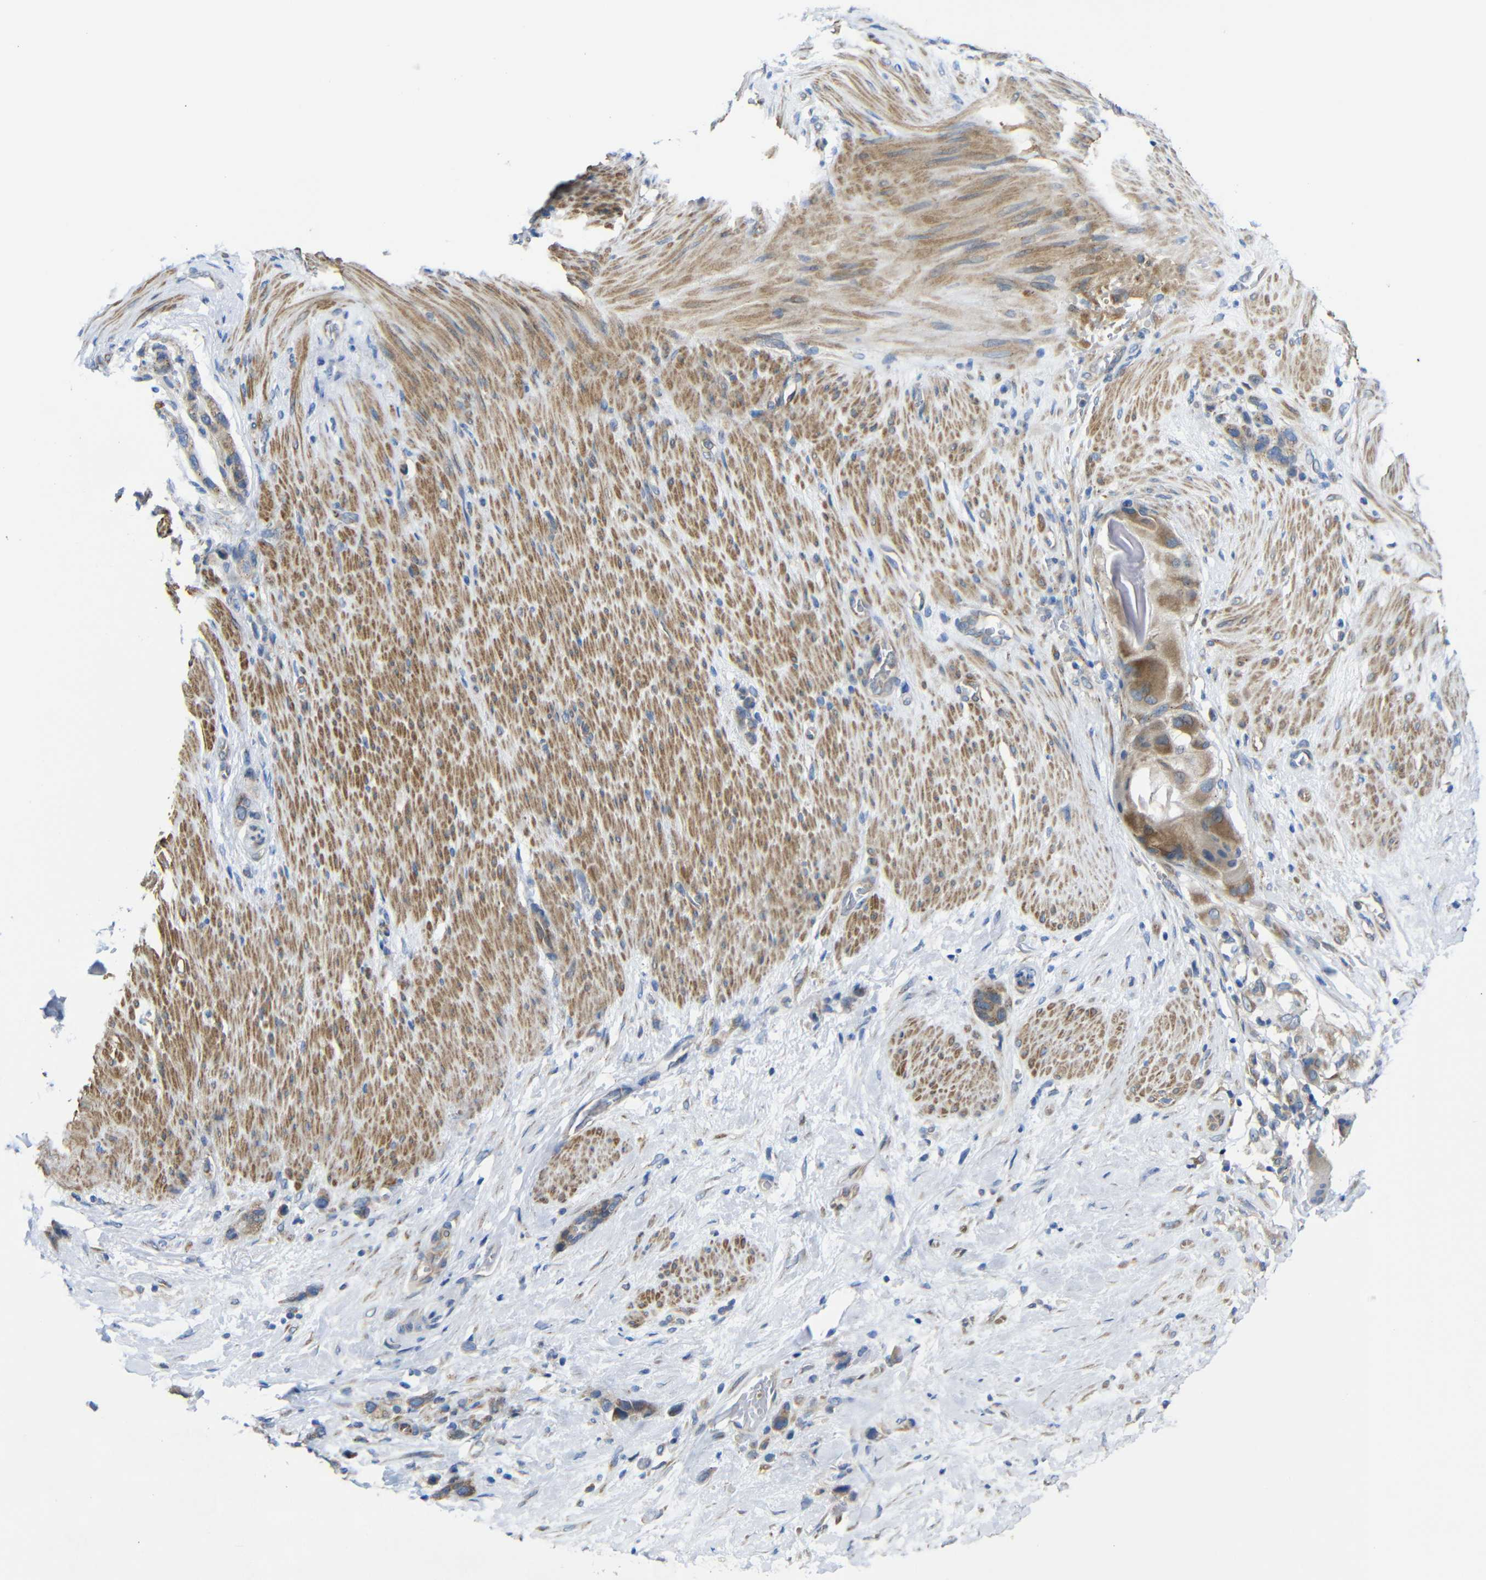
{"staining": {"intensity": "weak", "quantity": "25%-75%", "location": "cytoplasmic/membranous"}, "tissue": "stomach cancer", "cell_type": "Tumor cells", "image_type": "cancer", "snomed": [{"axis": "morphology", "description": "Adenocarcinoma, NOS"}, {"axis": "morphology", "description": "Adenocarcinoma, High grade"}, {"axis": "topography", "description": "Stomach, upper"}, {"axis": "topography", "description": "Stomach, lower"}], "caption": "Tumor cells reveal low levels of weak cytoplasmic/membranous positivity in about 25%-75% of cells in human stomach cancer (adenocarcinoma).", "gene": "DDRGK1", "patient": {"sex": "female", "age": 65}}